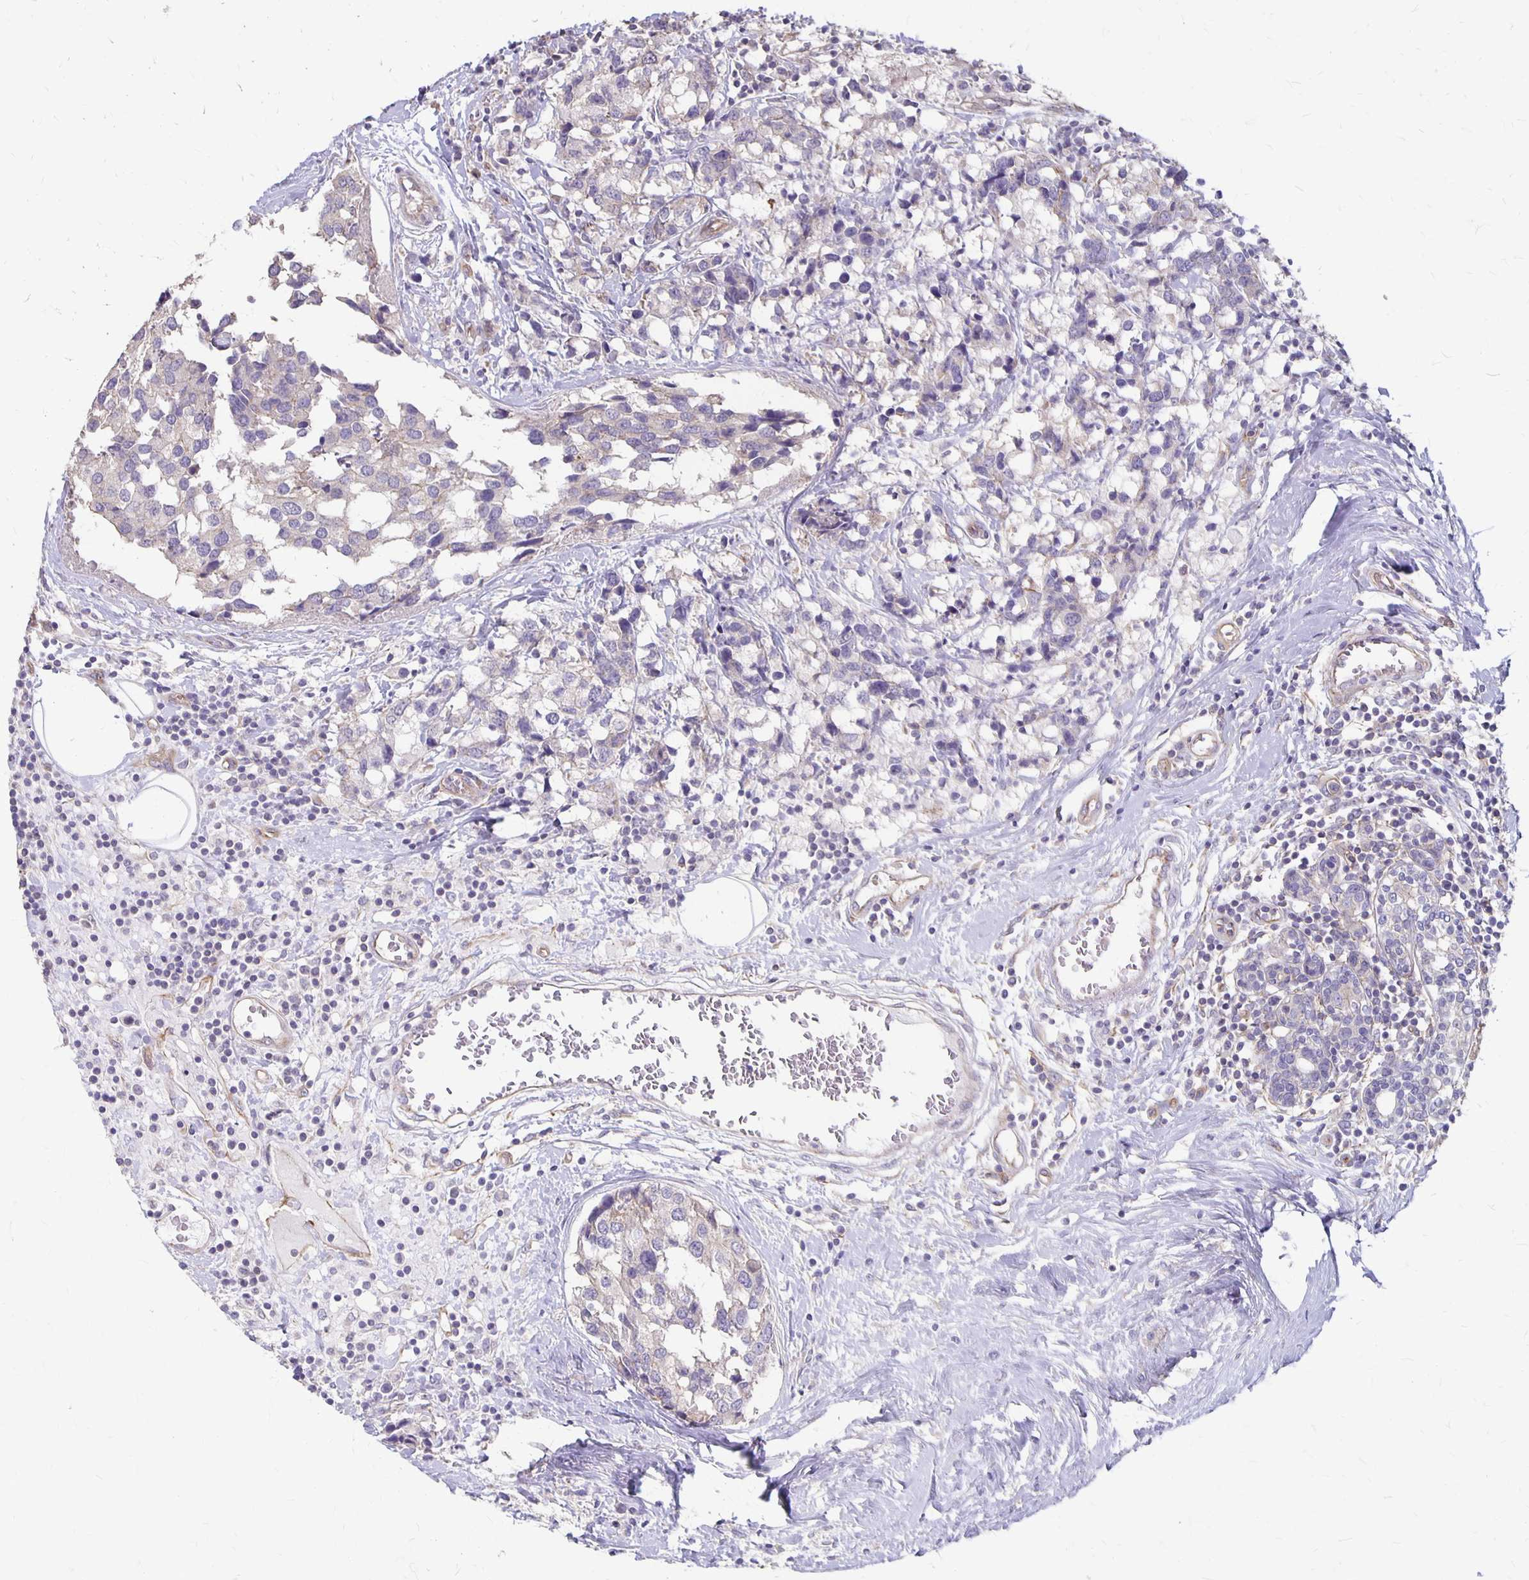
{"staining": {"intensity": "weak", "quantity": "<25%", "location": "cytoplasmic/membranous"}, "tissue": "breast cancer", "cell_type": "Tumor cells", "image_type": "cancer", "snomed": [{"axis": "morphology", "description": "Lobular carcinoma"}, {"axis": "topography", "description": "Breast"}], "caption": "The IHC micrograph has no significant staining in tumor cells of lobular carcinoma (breast) tissue.", "gene": "PPP1R3E", "patient": {"sex": "female", "age": 59}}